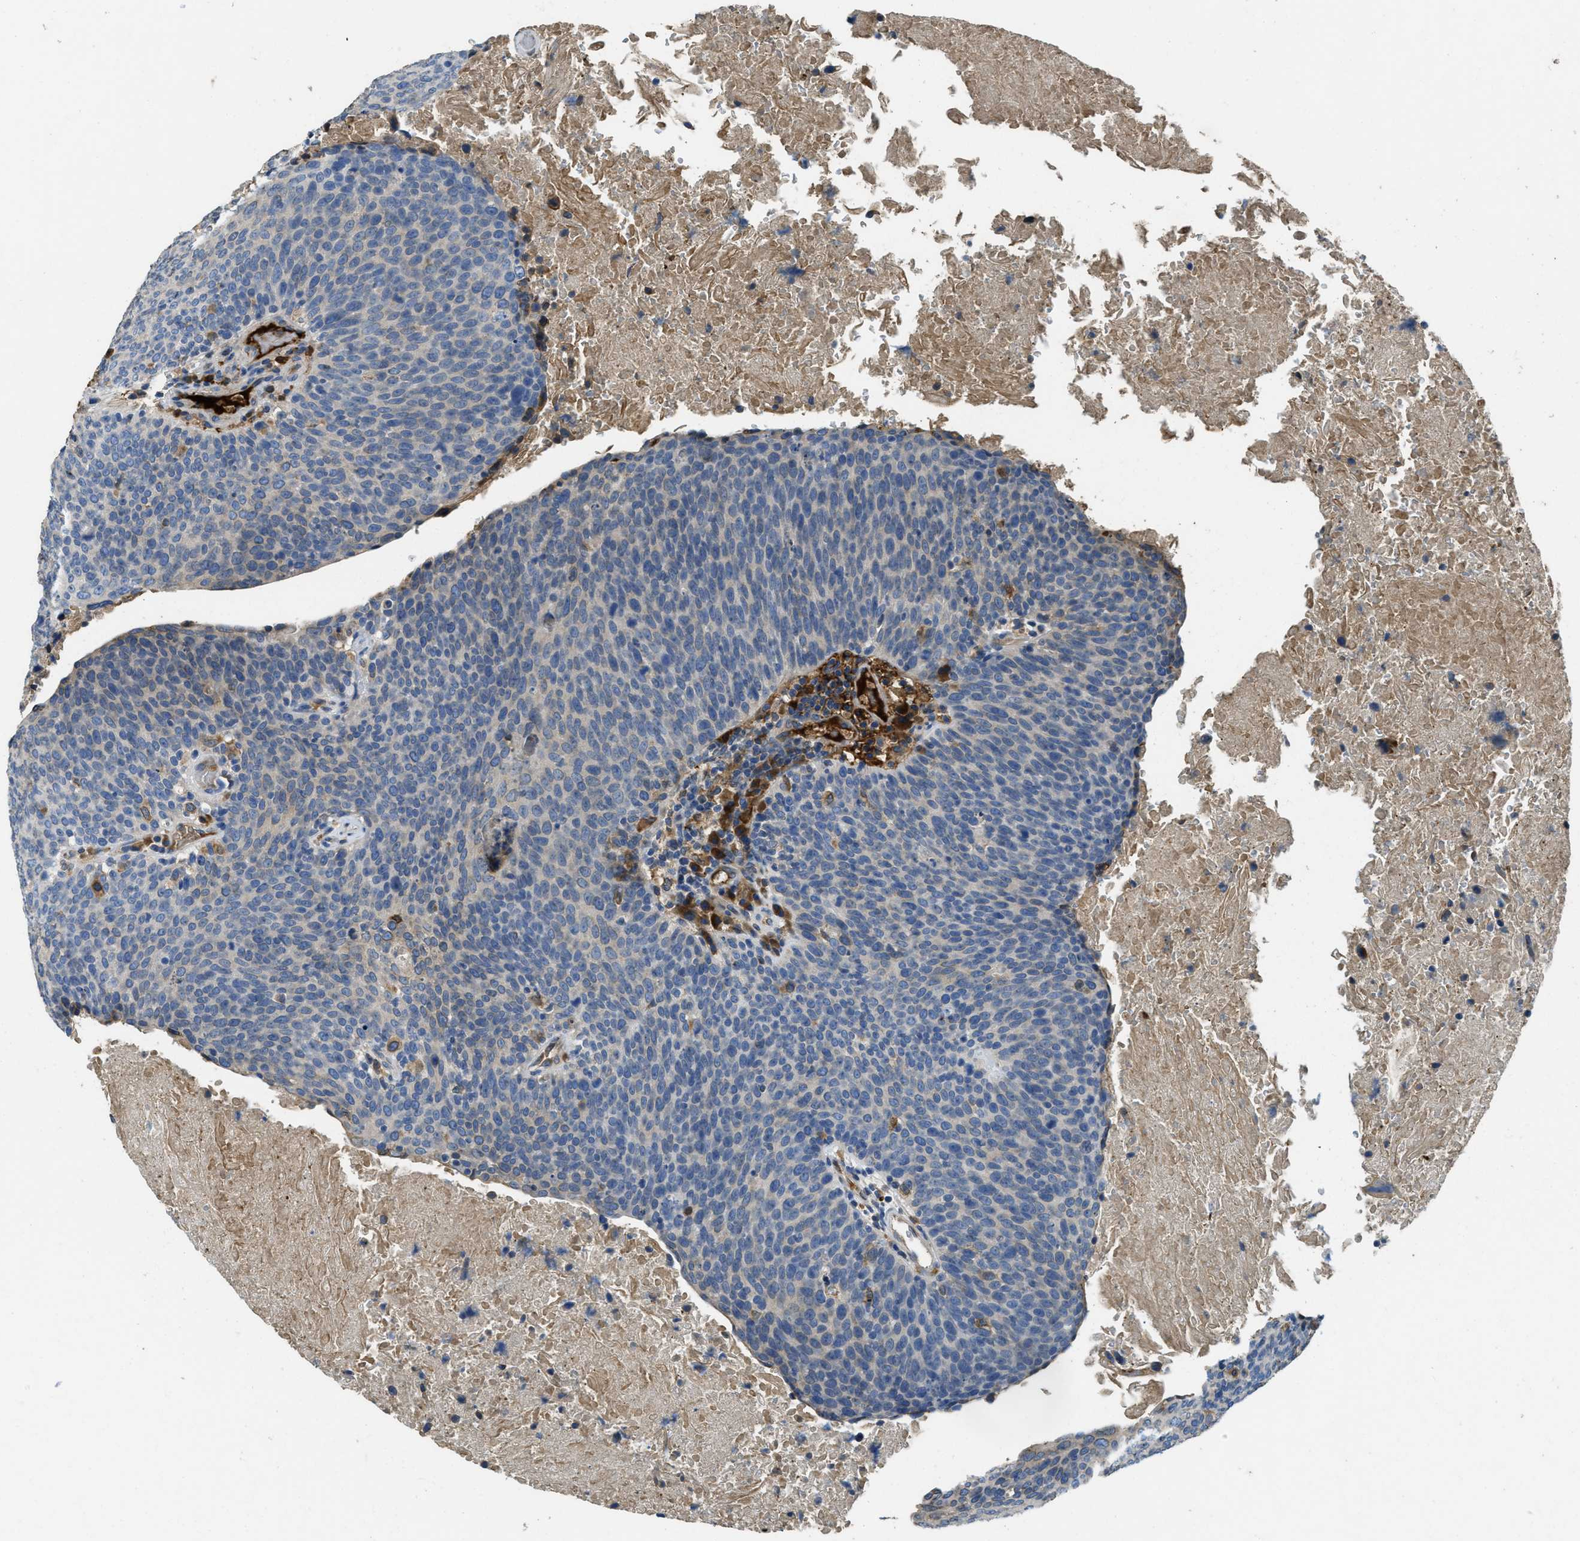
{"staining": {"intensity": "weak", "quantity": "<25%", "location": "cytoplasmic/membranous"}, "tissue": "head and neck cancer", "cell_type": "Tumor cells", "image_type": "cancer", "snomed": [{"axis": "morphology", "description": "Squamous cell carcinoma, NOS"}, {"axis": "morphology", "description": "Squamous cell carcinoma, metastatic, NOS"}, {"axis": "topography", "description": "Lymph node"}, {"axis": "topography", "description": "Head-Neck"}], "caption": "IHC histopathology image of head and neck squamous cell carcinoma stained for a protein (brown), which displays no expression in tumor cells.", "gene": "MPDU1", "patient": {"sex": "male", "age": 62}}